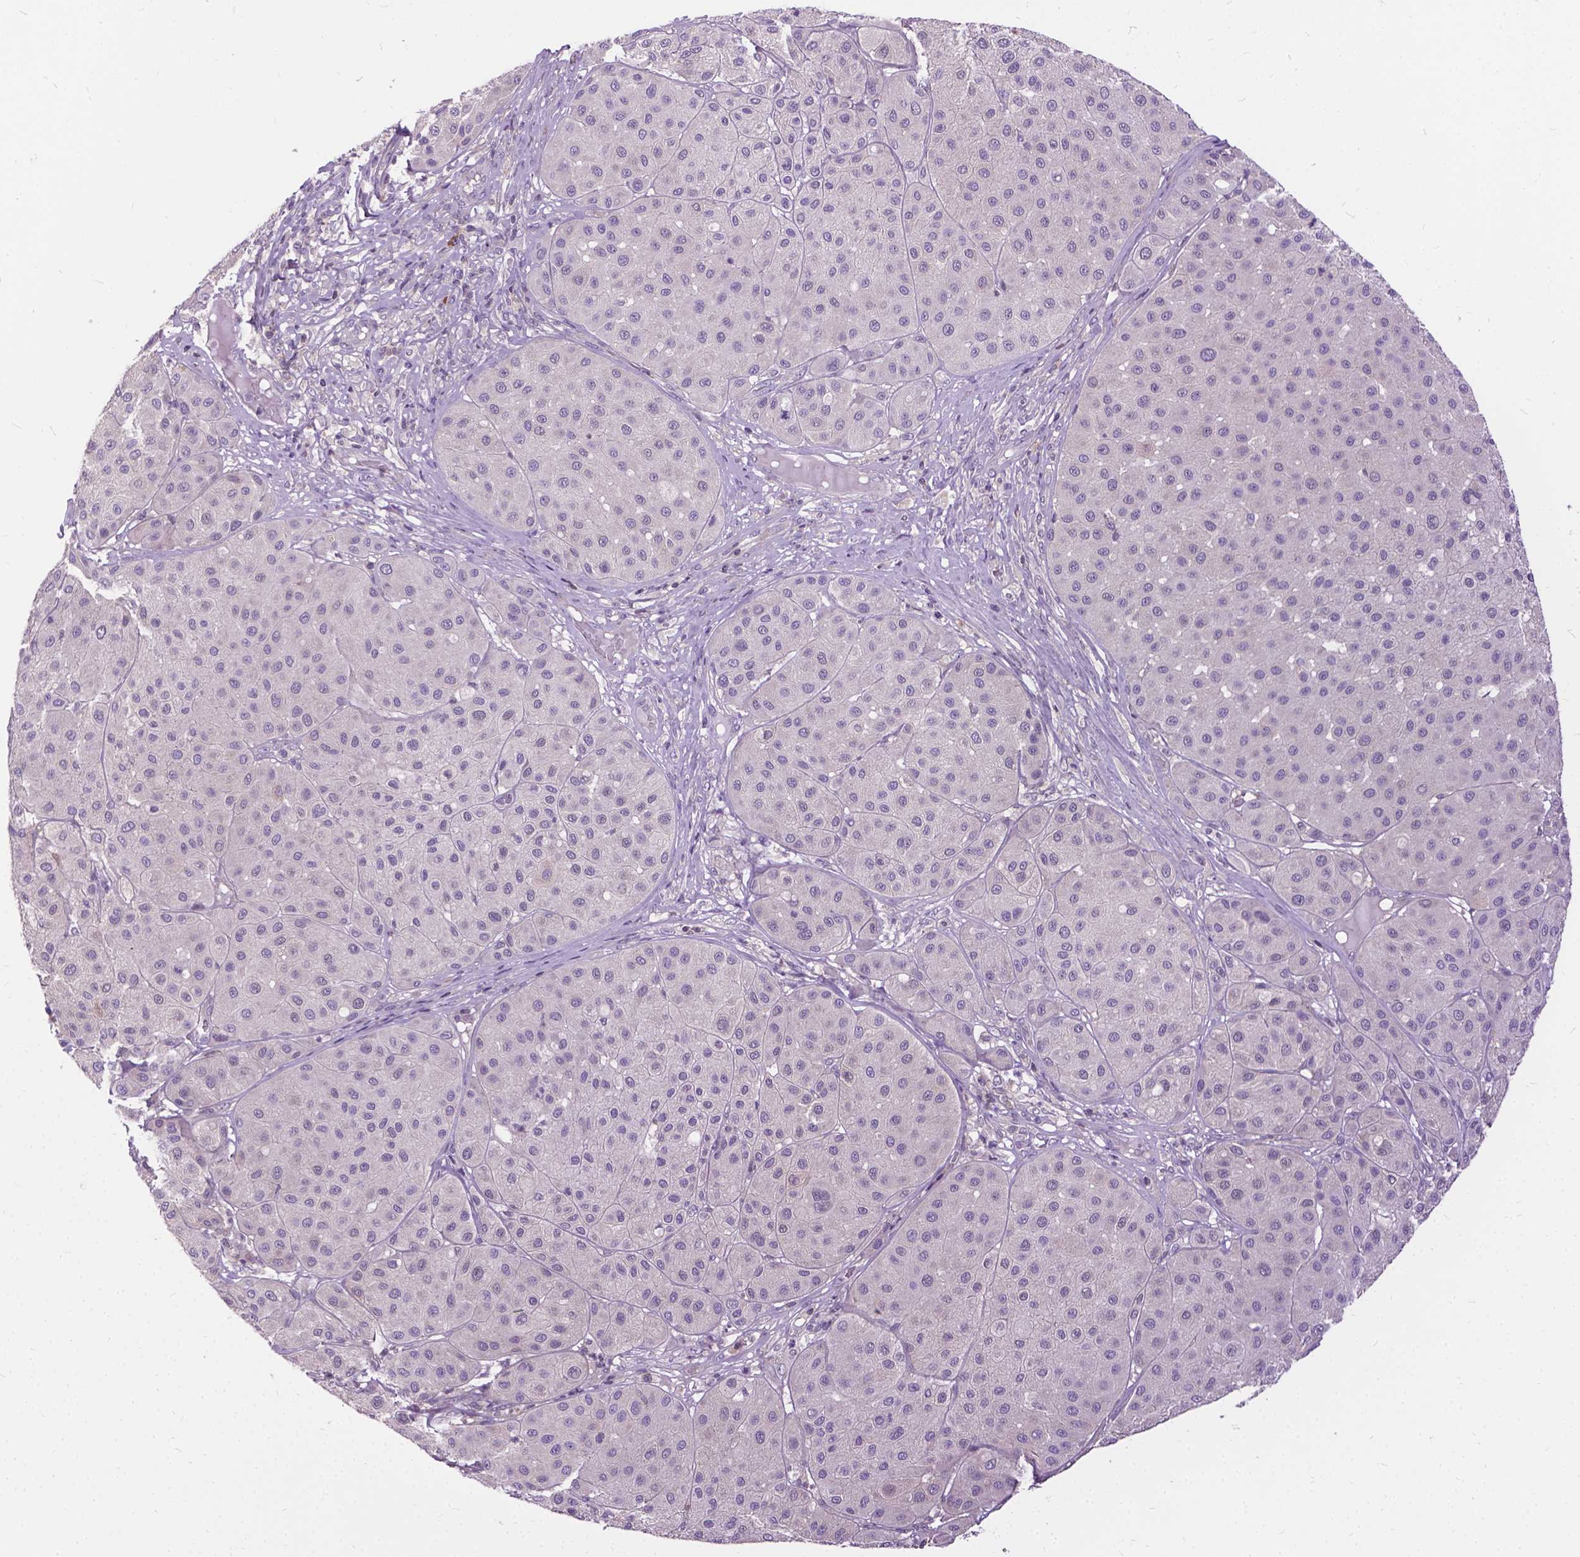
{"staining": {"intensity": "negative", "quantity": "none", "location": "none"}, "tissue": "melanoma", "cell_type": "Tumor cells", "image_type": "cancer", "snomed": [{"axis": "morphology", "description": "Malignant melanoma, Metastatic site"}, {"axis": "topography", "description": "Smooth muscle"}], "caption": "An IHC photomicrograph of melanoma is shown. There is no staining in tumor cells of melanoma.", "gene": "JAK3", "patient": {"sex": "male", "age": 41}}